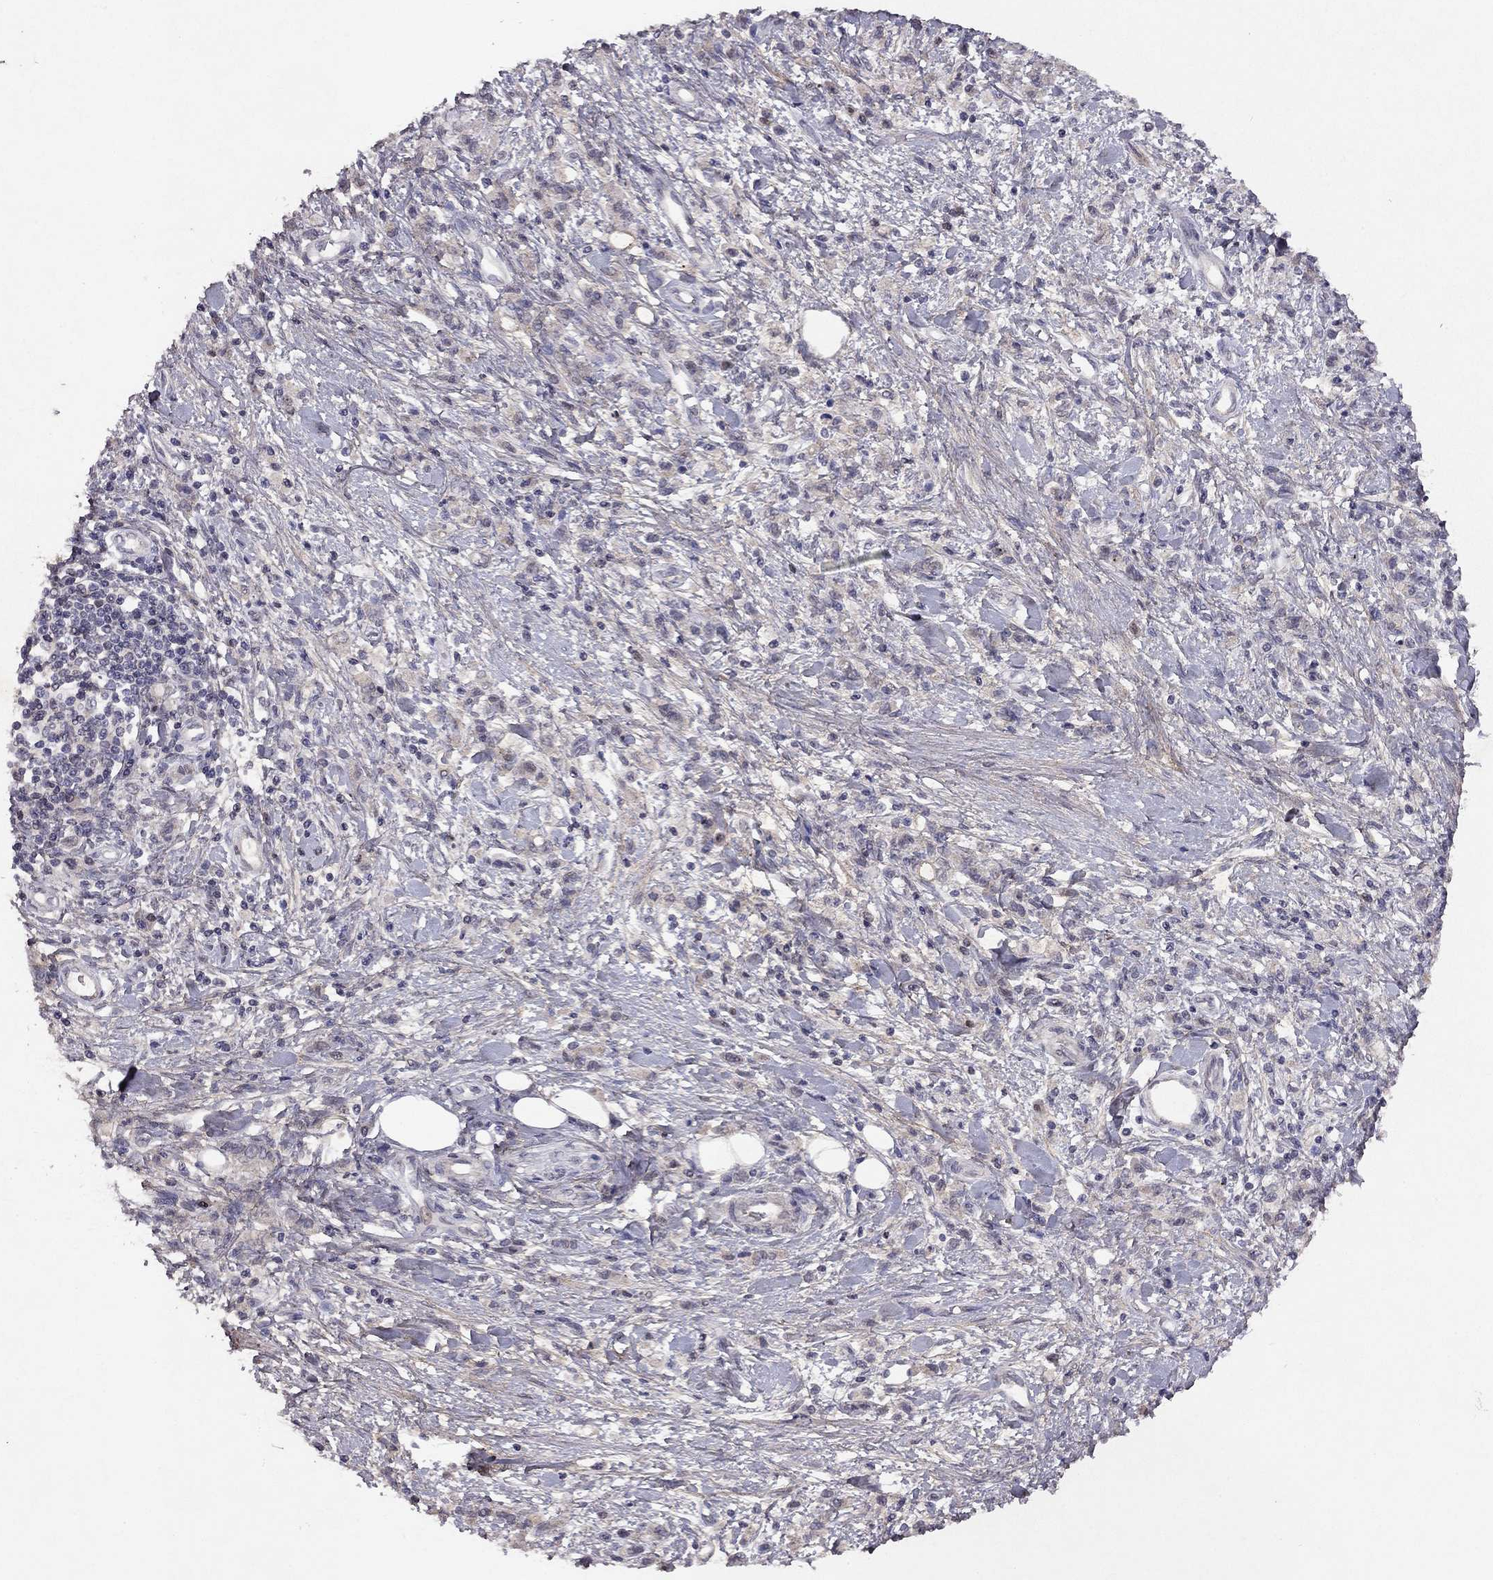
{"staining": {"intensity": "negative", "quantity": "none", "location": "none"}, "tissue": "stomach cancer", "cell_type": "Tumor cells", "image_type": "cancer", "snomed": [{"axis": "morphology", "description": "Adenocarcinoma, NOS"}, {"axis": "topography", "description": "Stomach"}], "caption": "Immunohistochemical staining of human stomach cancer demonstrates no significant expression in tumor cells.", "gene": "ESR2", "patient": {"sex": "male", "age": 77}}